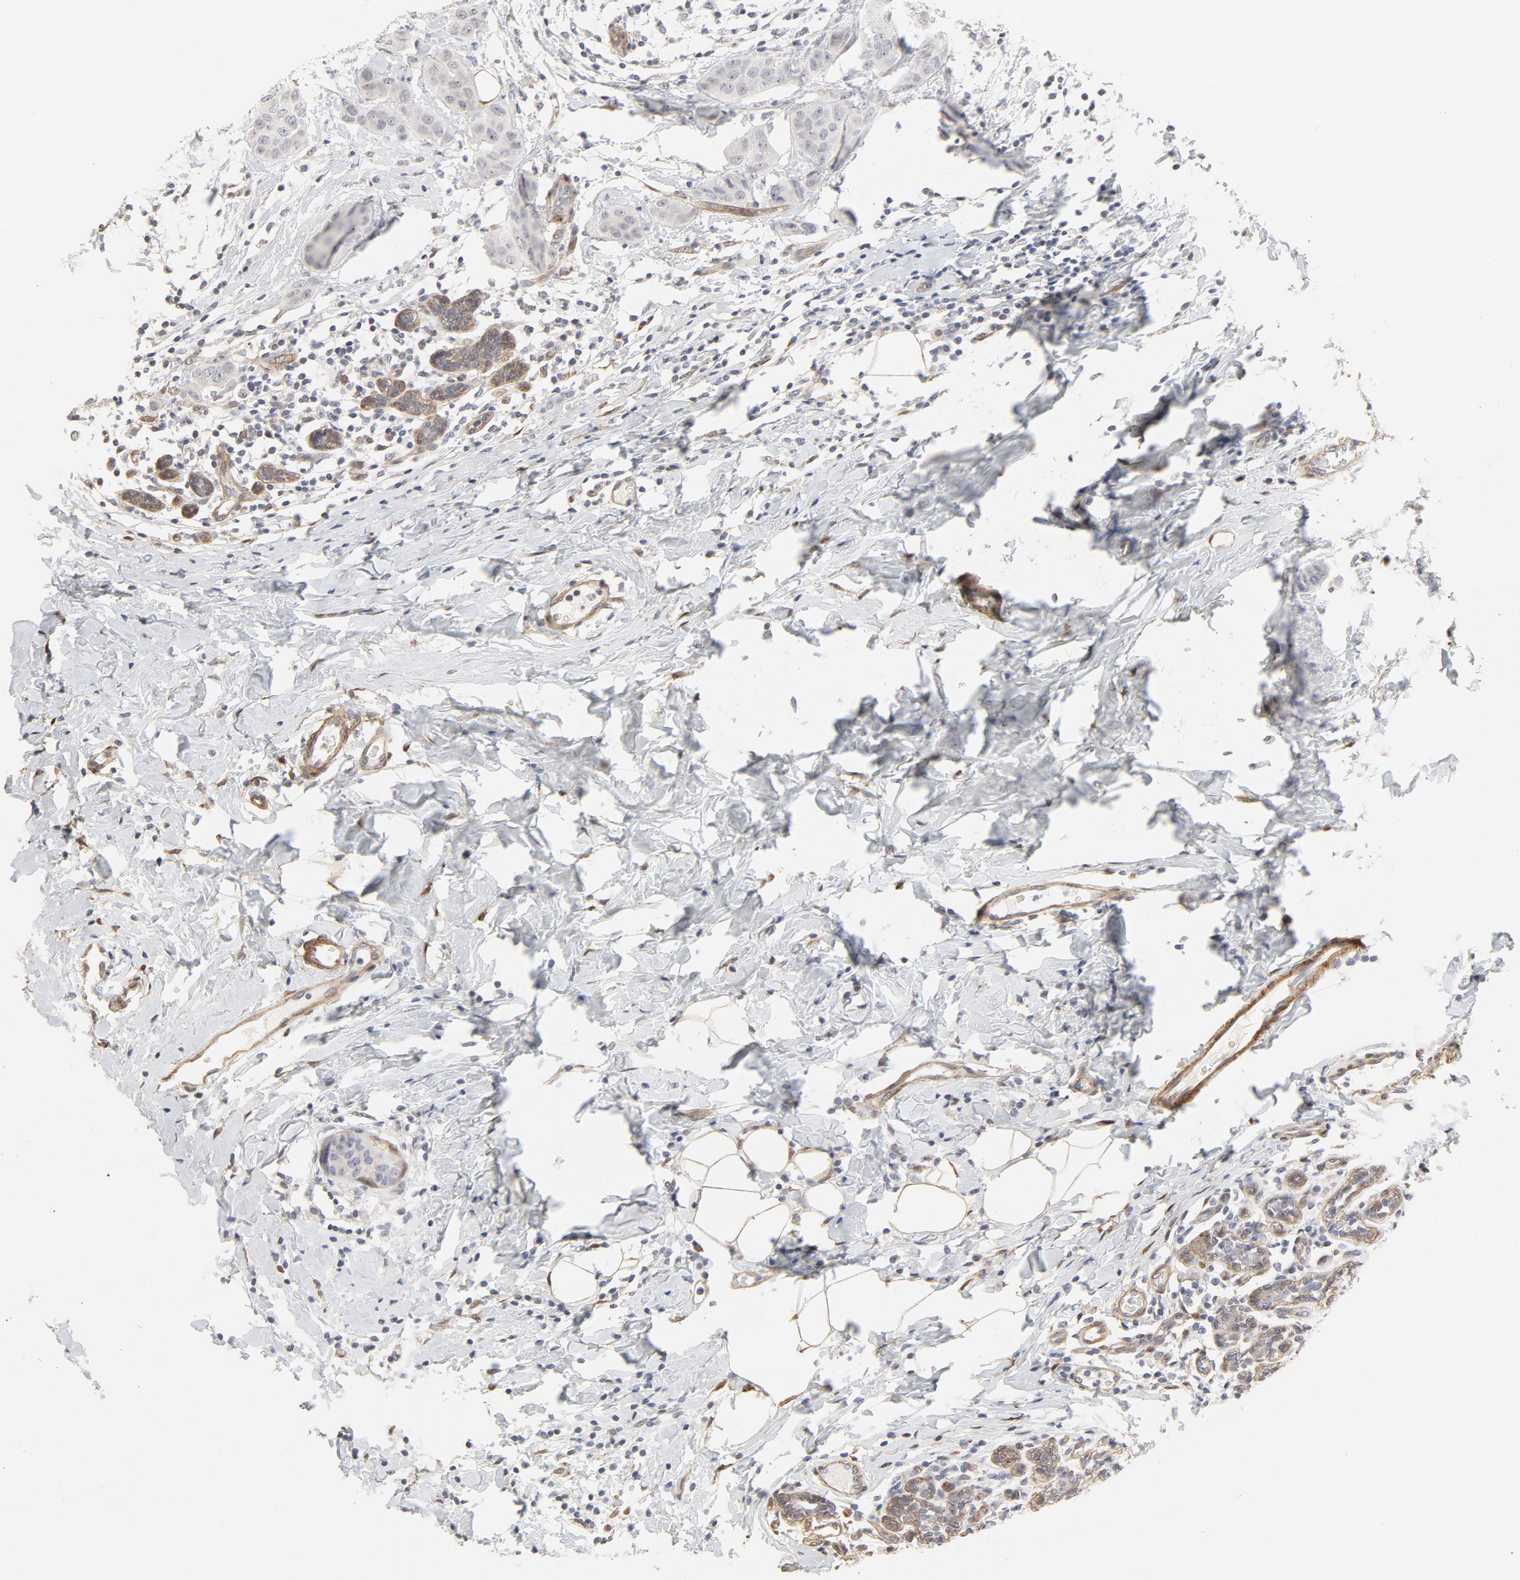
{"staining": {"intensity": "negative", "quantity": "none", "location": "none"}, "tissue": "breast cancer", "cell_type": "Tumor cells", "image_type": "cancer", "snomed": [{"axis": "morphology", "description": "Duct carcinoma"}, {"axis": "topography", "description": "Breast"}], "caption": "Immunohistochemical staining of breast cancer (invasive ductal carcinoma) shows no significant expression in tumor cells.", "gene": "MAGED4", "patient": {"sex": "female", "age": 40}}